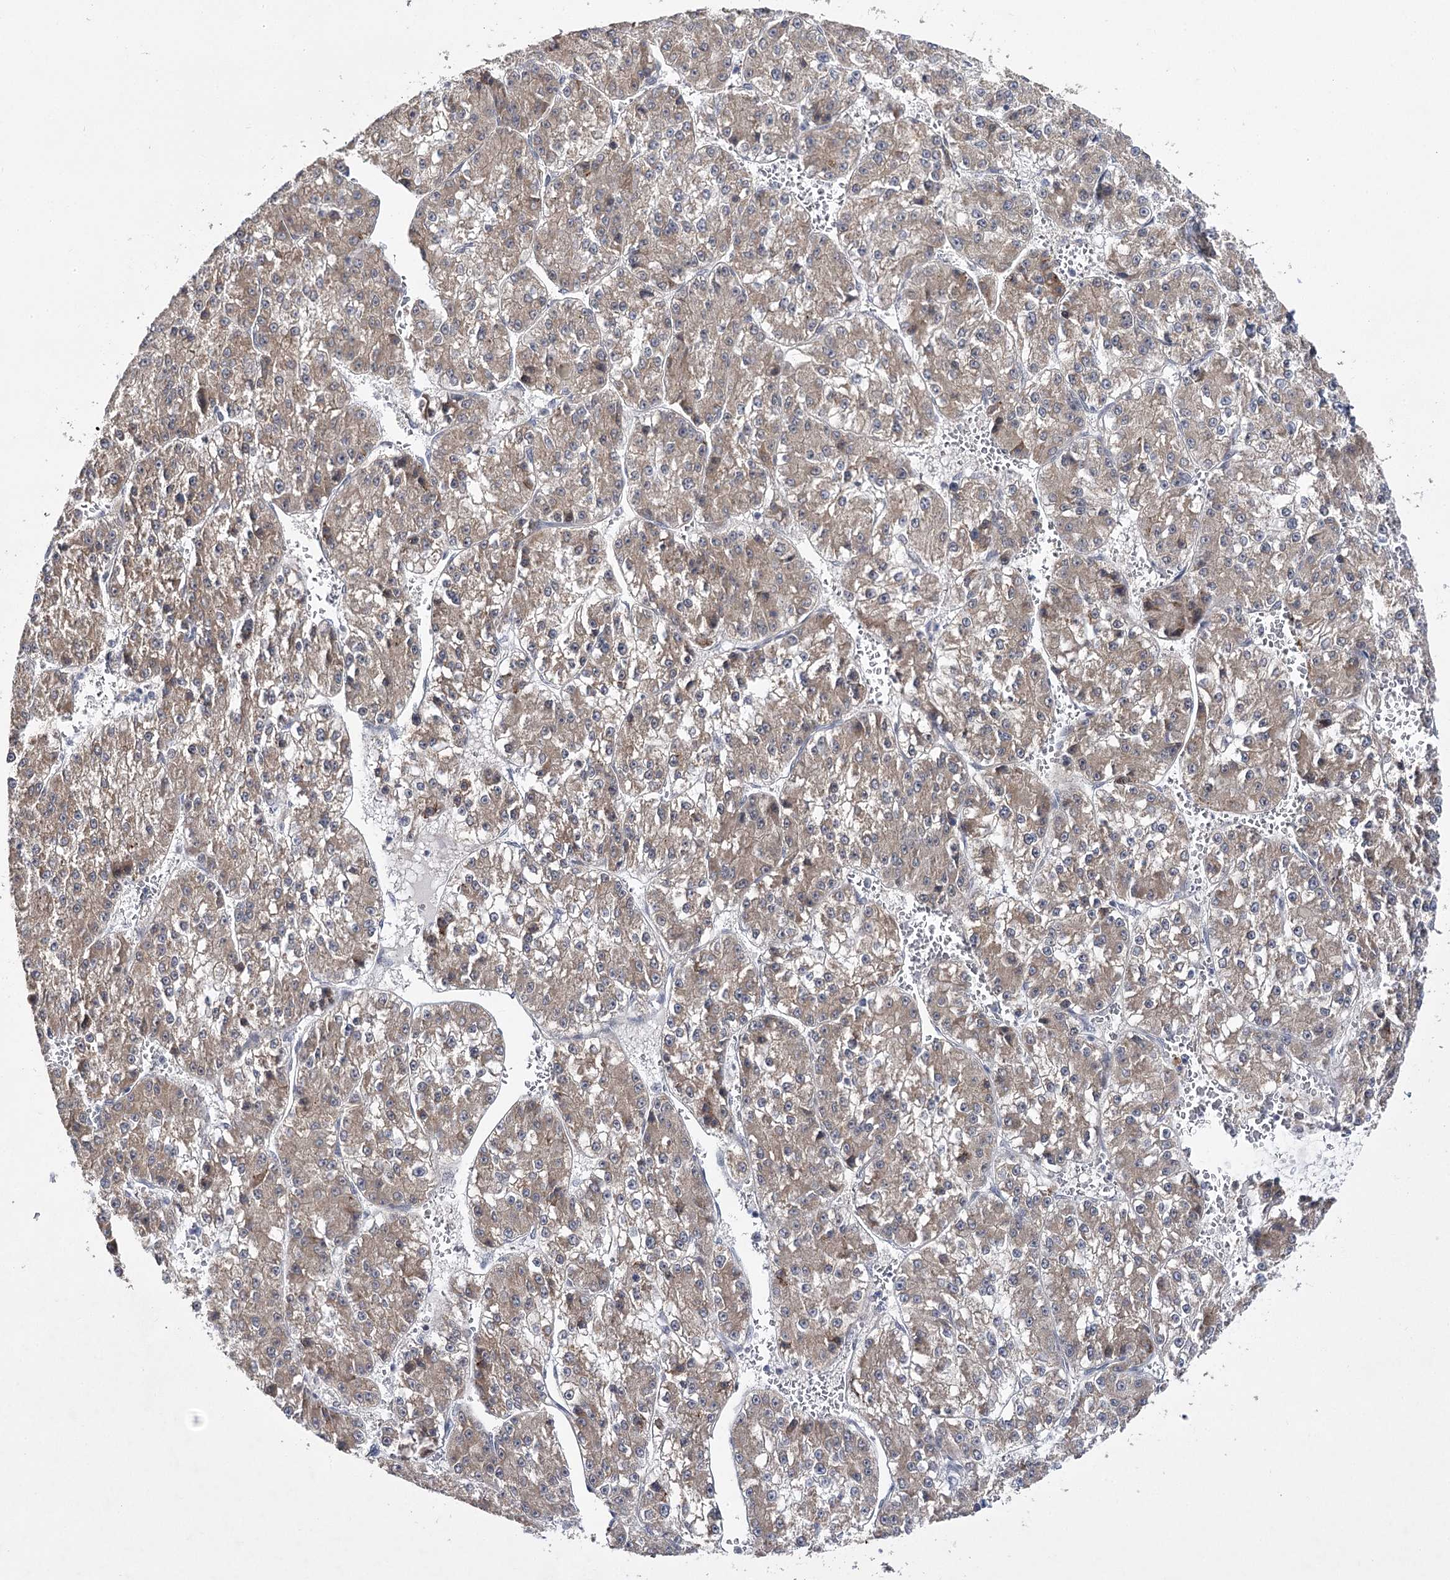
{"staining": {"intensity": "weak", "quantity": ">75%", "location": "cytoplasmic/membranous"}, "tissue": "liver cancer", "cell_type": "Tumor cells", "image_type": "cancer", "snomed": [{"axis": "morphology", "description": "Carcinoma, Hepatocellular, NOS"}, {"axis": "topography", "description": "Liver"}], "caption": "A micrograph of human hepatocellular carcinoma (liver) stained for a protein reveals weak cytoplasmic/membranous brown staining in tumor cells.", "gene": "PHYHIPL", "patient": {"sex": "female", "age": 73}}